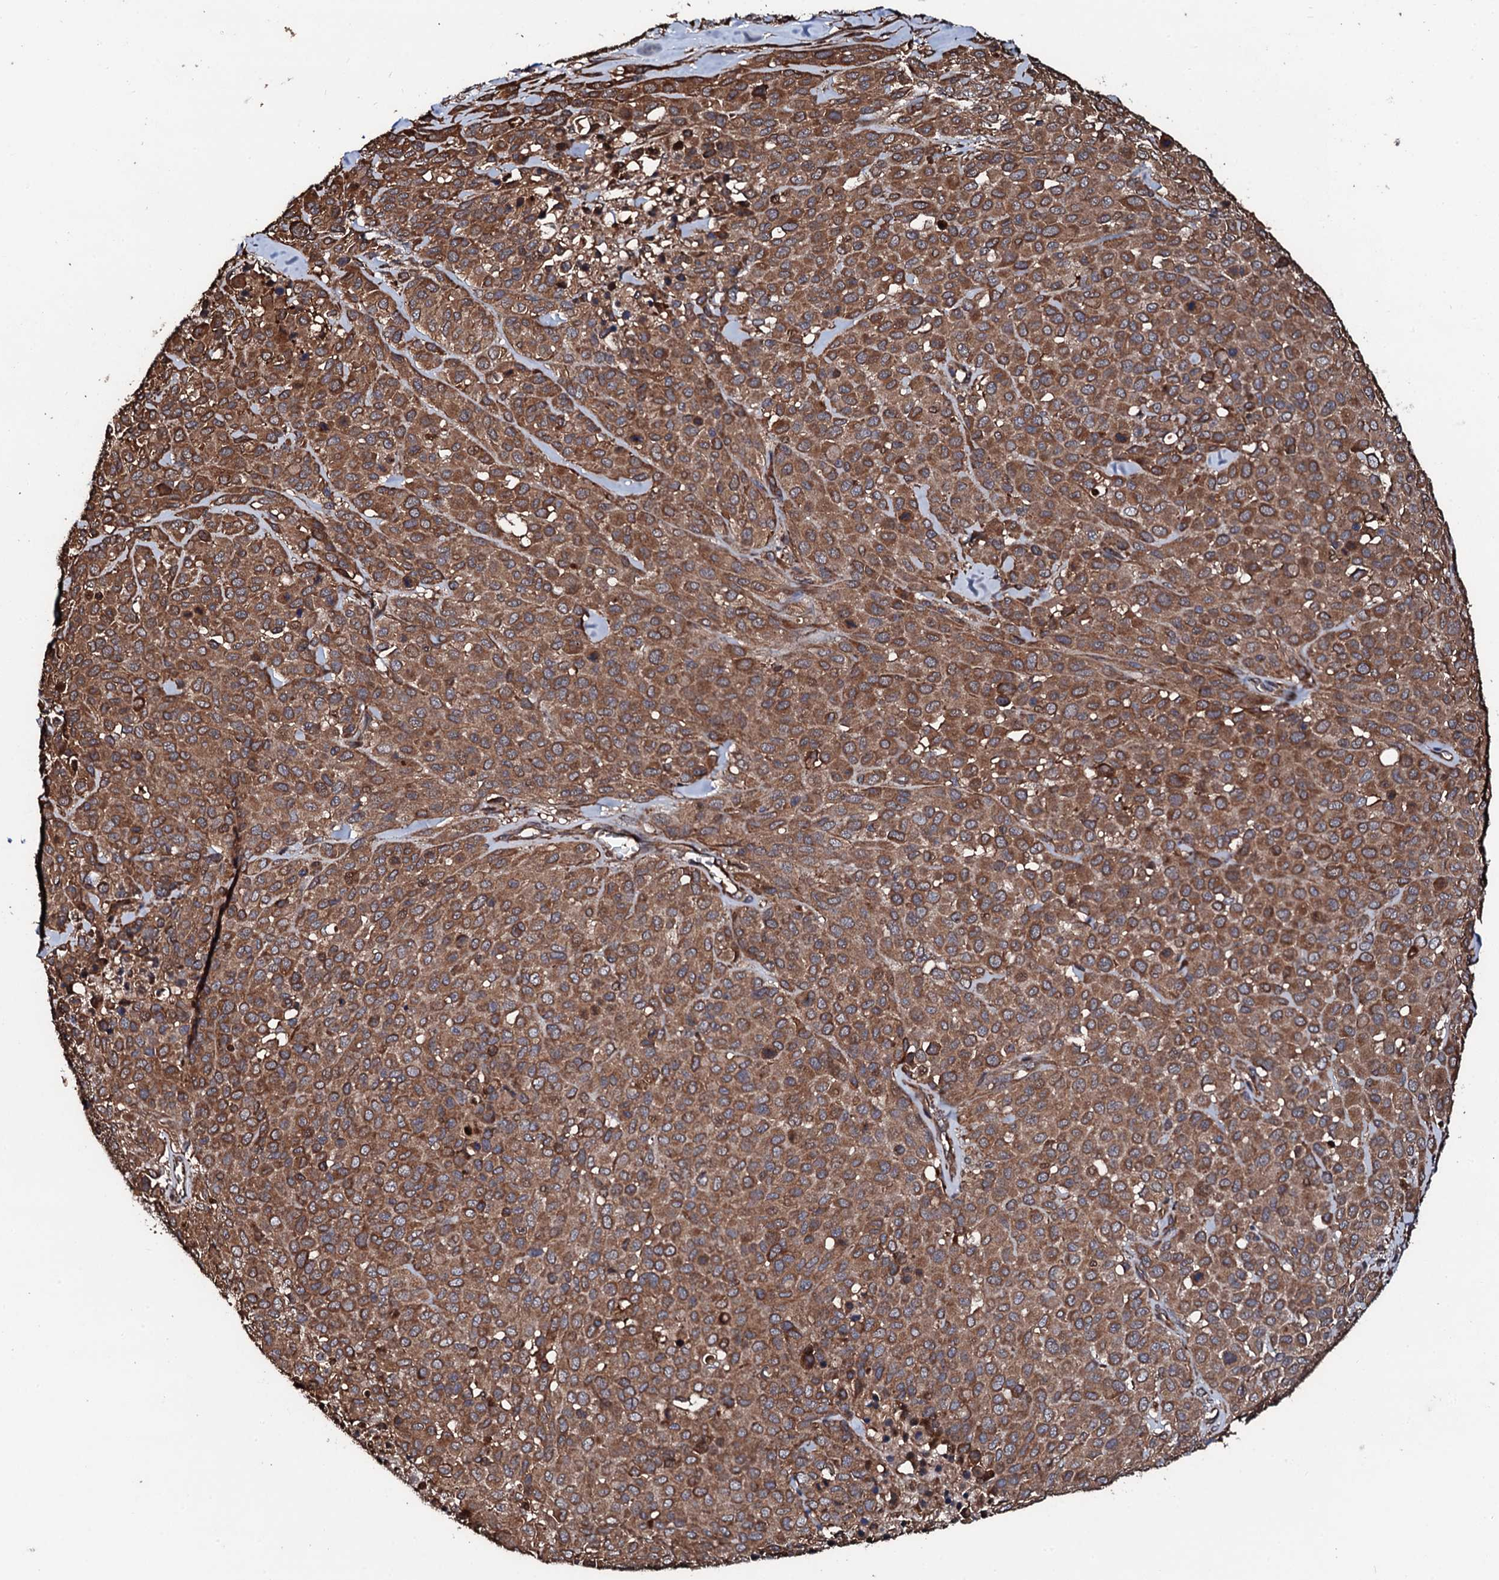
{"staining": {"intensity": "moderate", "quantity": ">75%", "location": "cytoplasmic/membranous"}, "tissue": "melanoma", "cell_type": "Tumor cells", "image_type": "cancer", "snomed": [{"axis": "morphology", "description": "Malignant melanoma, Metastatic site"}, {"axis": "topography", "description": "Skin"}], "caption": "High-magnification brightfield microscopy of melanoma stained with DAB (brown) and counterstained with hematoxylin (blue). tumor cells exhibit moderate cytoplasmic/membranous expression is appreciated in approximately>75% of cells.", "gene": "CKAP5", "patient": {"sex": "female", "age": 81}}